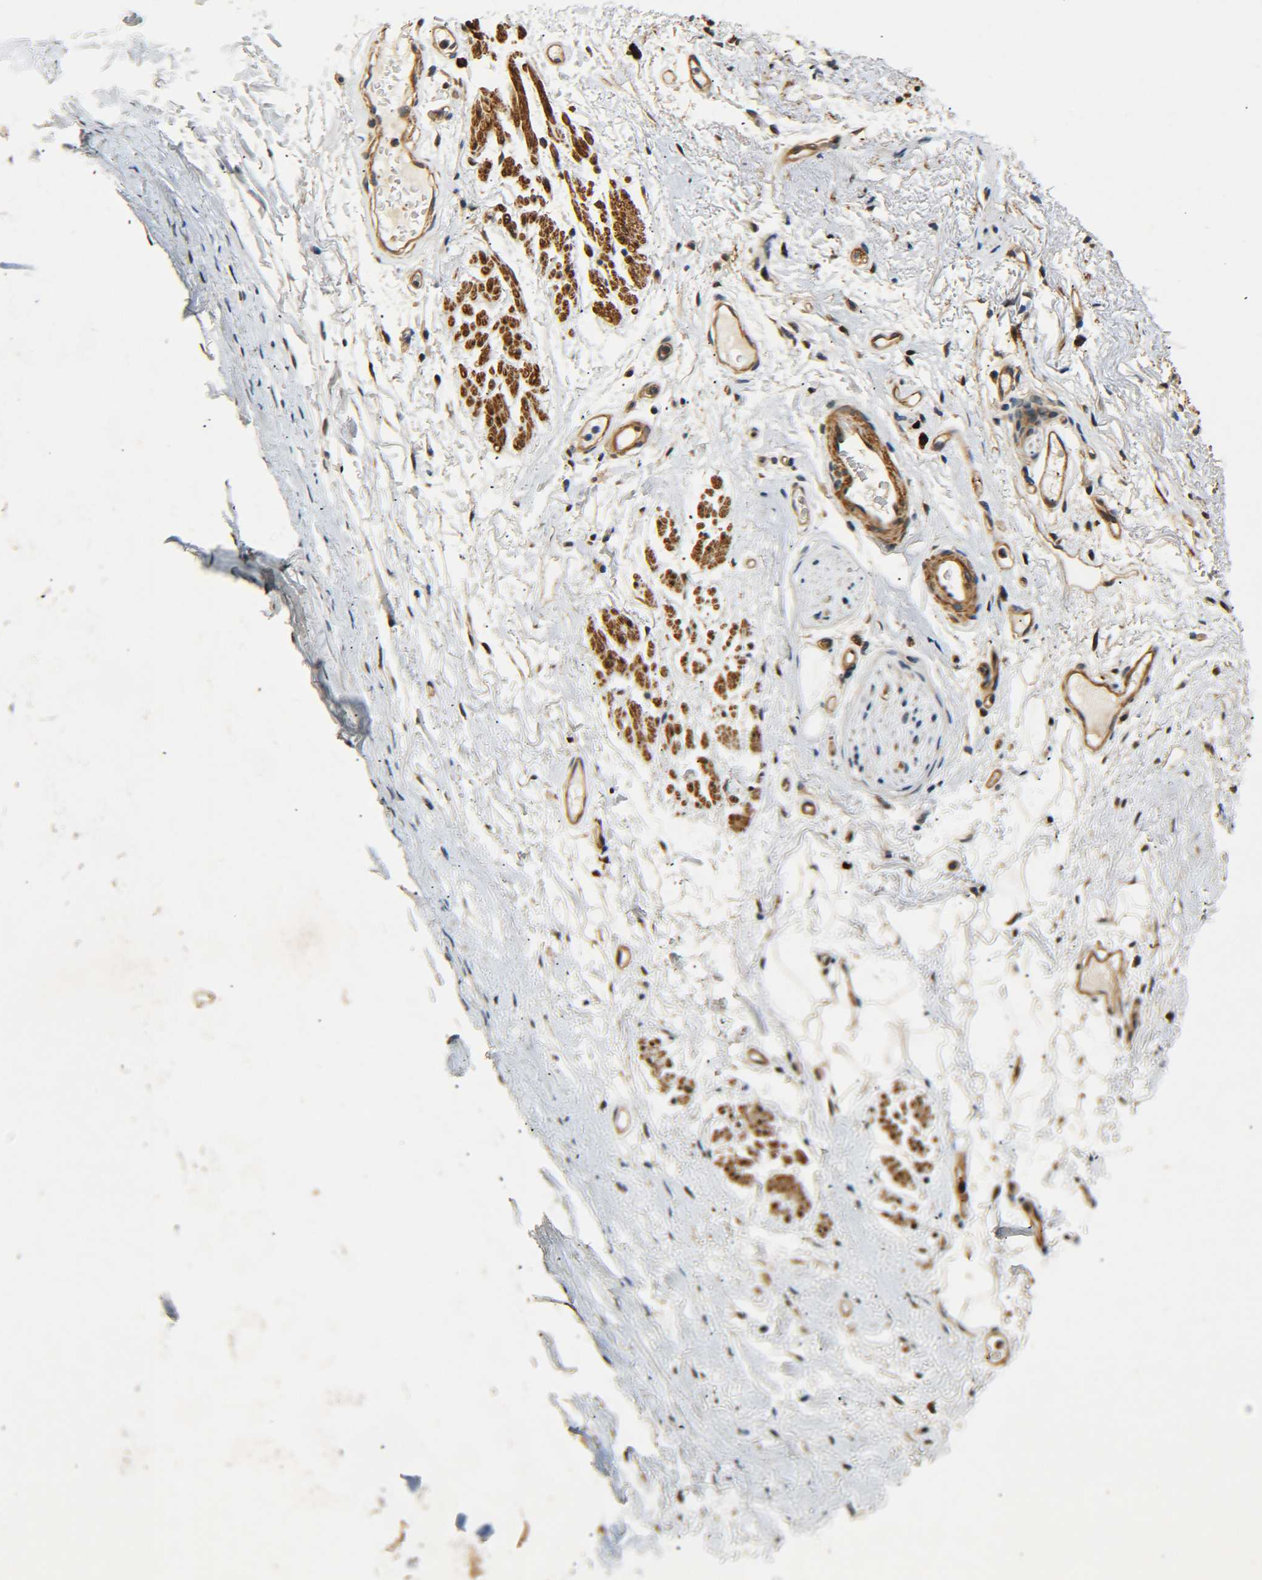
{"staining": {"intensity": "moderate", "quantity": "<25%", "location": "cytoplasmic/membranous"}, "tissue": "adipose tissue", "cell_type": "Adipocytes", "image_type": "normal", "snomed": [{"axis": "morphology", "description": "Normal tissue, NOS"}, {"axis": "topography", "description": "Cartilage tissue"}, {"axis": "topography", "description": "Bronchus"}], "caption": "IHC (DAB (3,3'-diaminobenzidine)) staining of normal human adipose tissue displays moderate cytoplasmic/membranous protein positivity in about <25% of adipocytes.", "gene": "MEIS1", "patient": {"sex": "female", "age": 73}}